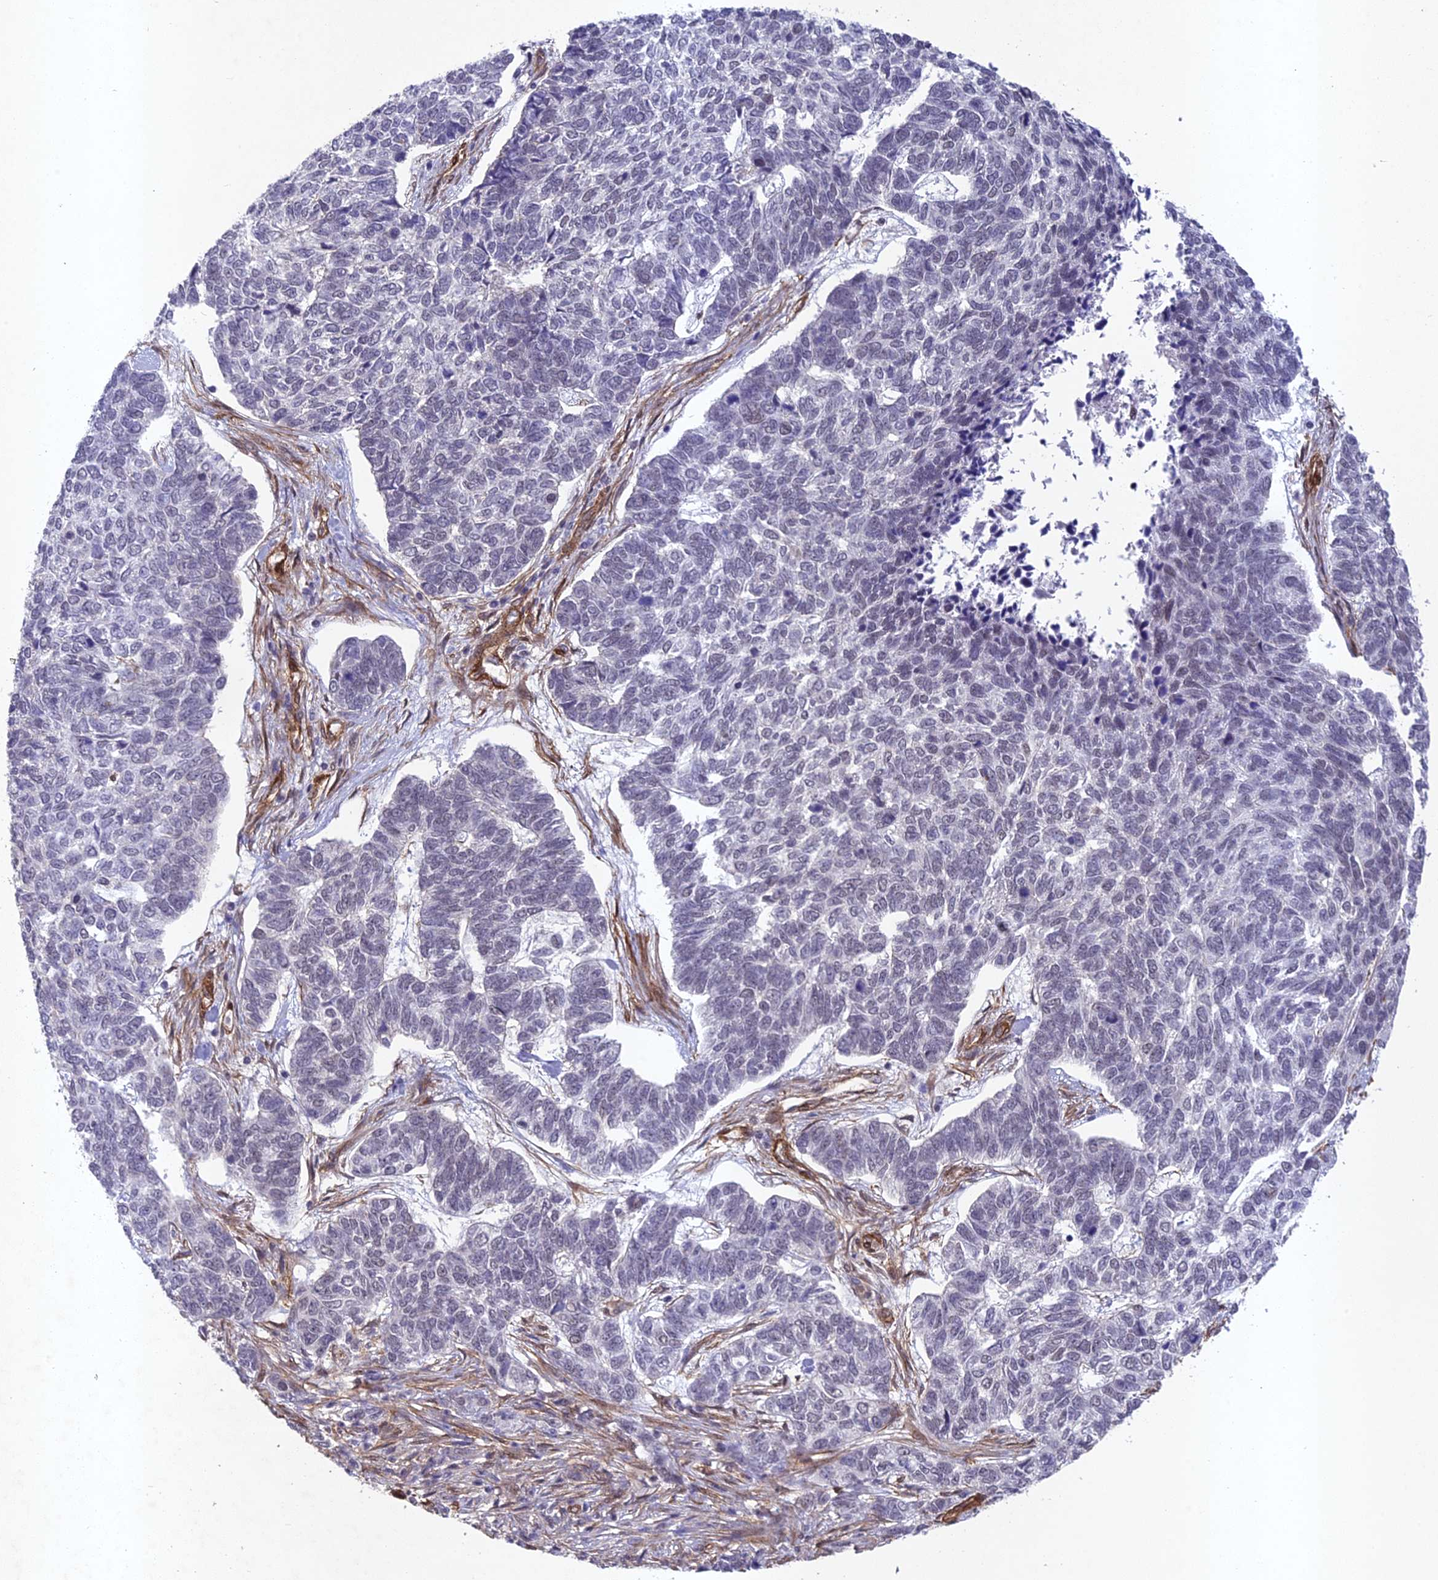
{"staining": {"intensity": "negative", "quantity": "none", "location": "none"}, "tissue": "skin cancer", "cell_type": "Tumor cells", "image_type": "cancer", "snomed": [{"axis": "morphology", "description": "Basal cell carcinoma"}, {"axis": "topography", "description": "Skin"}], "caption": "An immunohistochemistry (IHC) image of skin basal cell carcinoma is shown. There is no staining in tumor cells of skin basal cell carcinoma. (DAB IHC with hematoxylin counter stain).", "gene": "TNS1", "patient": {"sex": "female", "age": 65}}